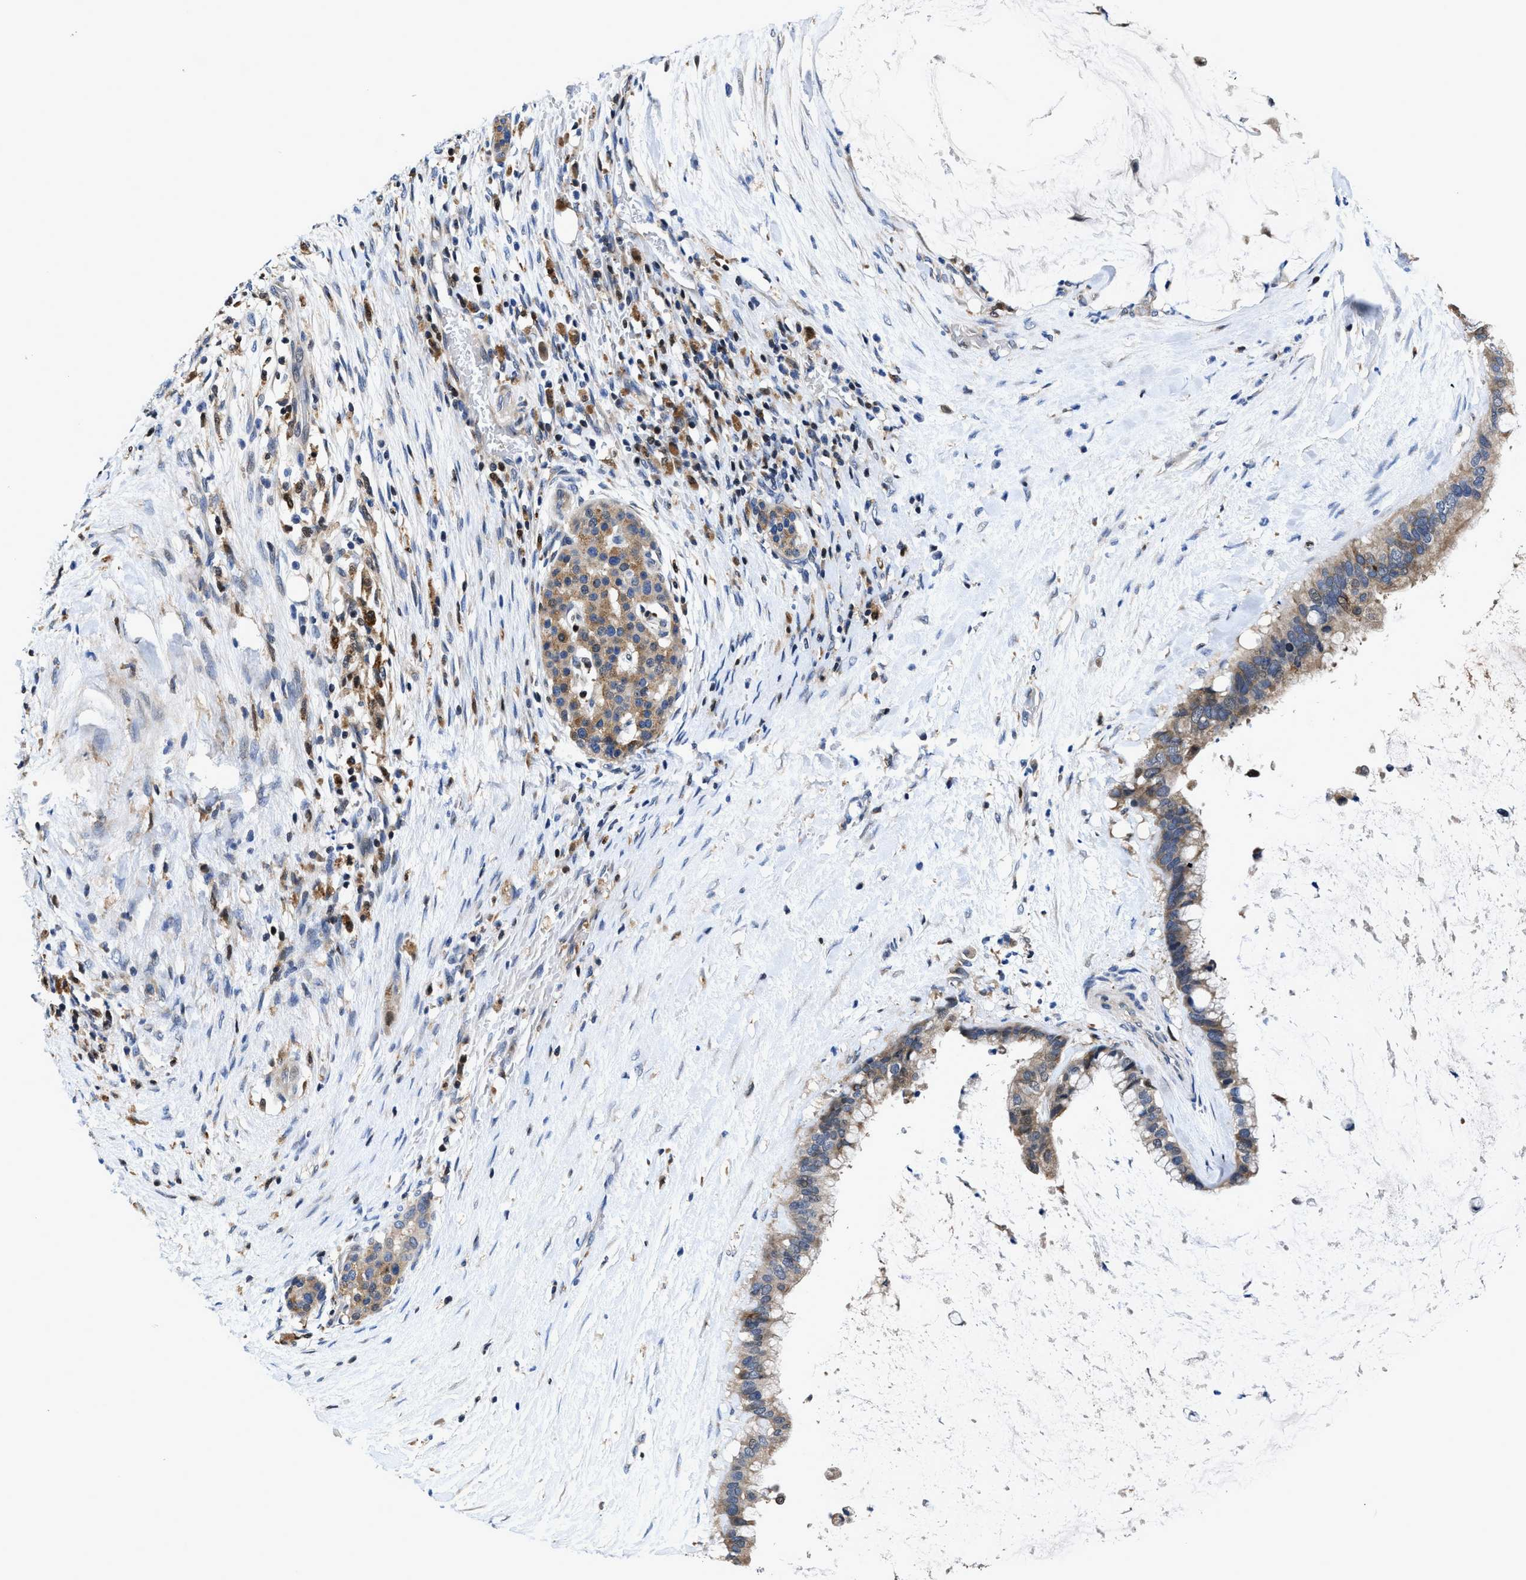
{"staining": {"intensity": "weak", "quantity": ">75%", "location": "cytoplasmic/membranous"}, "tissue": "pancreatic cancer", "cell_type": "Tumor cells", "image_type": "cancer", "snomed": [{"axis": "morphology", "description": "Adenocarcinoma, NOS"}, {"axis": "topography", "description": "Pancreas"}], "caption": "IHC photomicrograph of neoplastic tissue: pancreatic adenocarcinoma stained using immunohistochemistry displays low levels of weak protein expression localized specifically in the cytoplasmic/membranous of tumor cells, appearing as a cytoplasmic/membranous brown color.", "gene": "RGS10", "patient": {"sex": "male", "age": 41}}